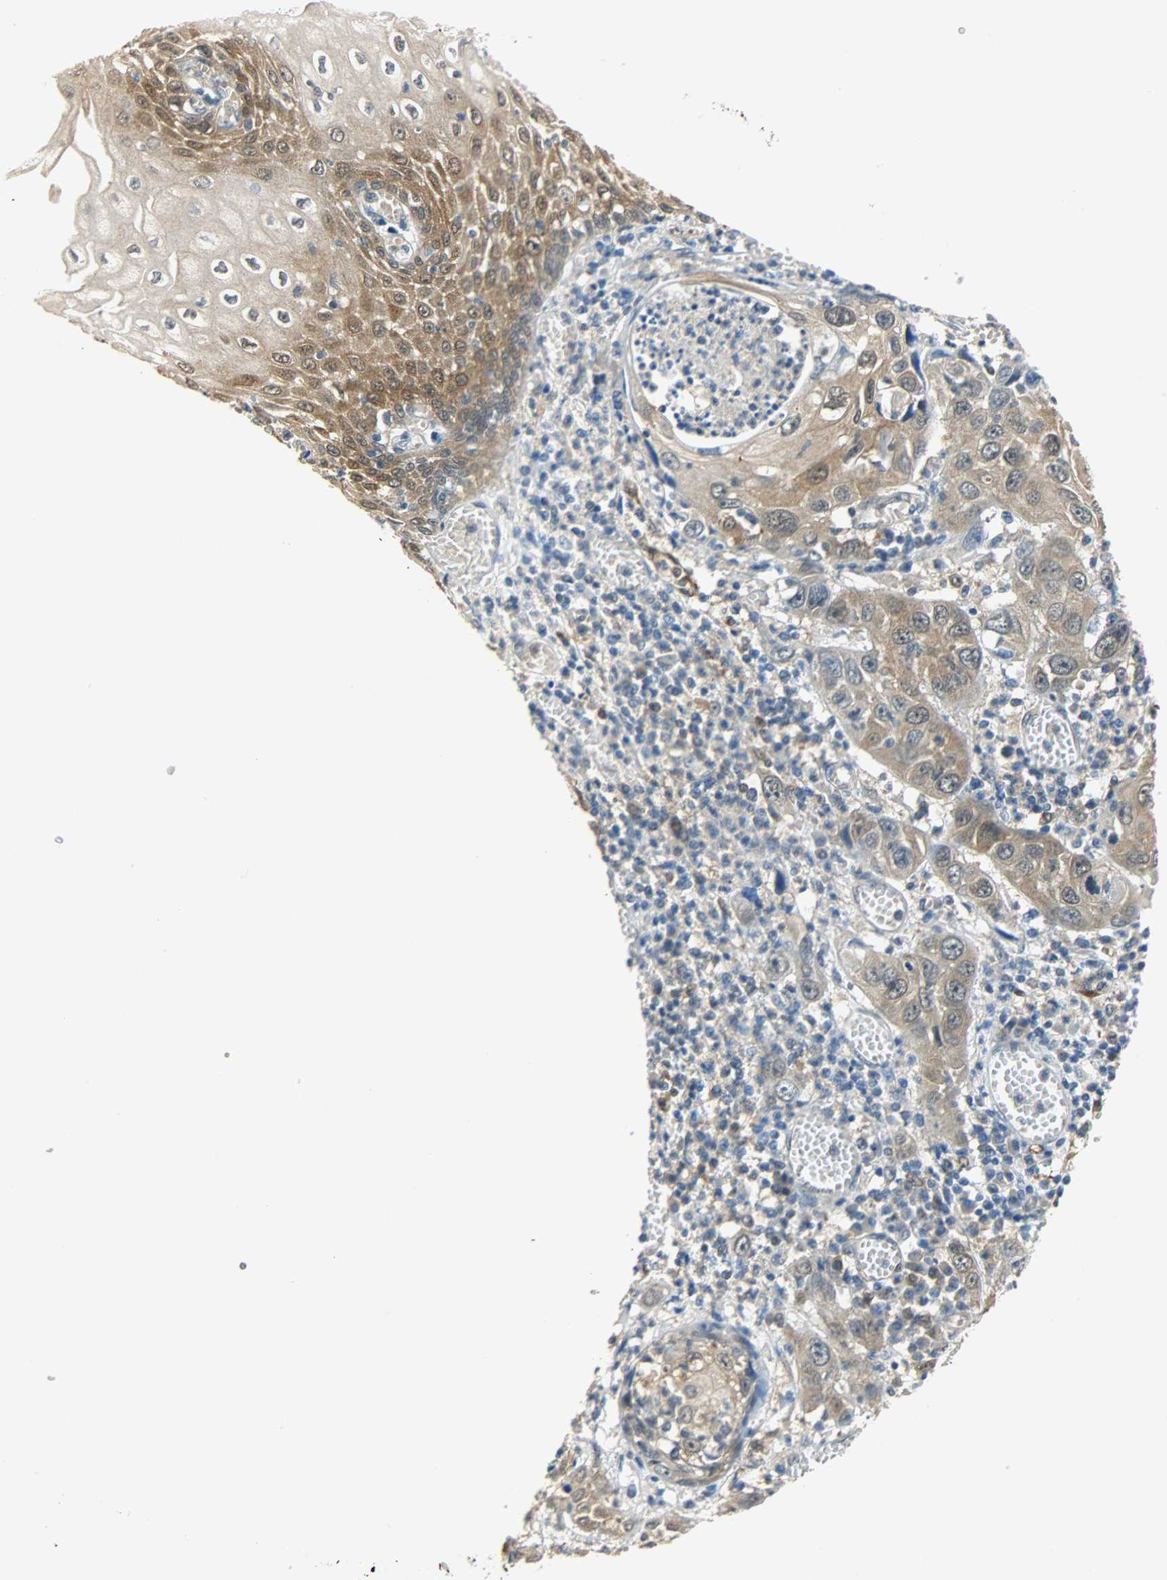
{"staining": {"intensity": "strong", "quantity": ">75%", "location": "cytoplasmic/membranous,nuclear"}, "tissue": "esophagus", "cell_type": "Squamous epithelial cells", "image_type": "normal", "snomed": [{"axis": "morphology", "description": "Normal tissue, NOS"}, {"axis": "morphology", "description": "Squamous cell carcinoma, NOS"}, {"axis": "topography", "description": "Esophagus"}], "caption": "IHC (DAB) staining of normal human esophagus reveals strong cytoplasmic/membranous,nuclear protein staining in about >75% of squamous epithelial cells. The protein of interest is stained brown, and the nuclei are stained in blue (DAB IHC with brightfield microscopy, high magnification).", "gene": "EIF4EBP1", "patient": {"sex": "male", "age": 65}}